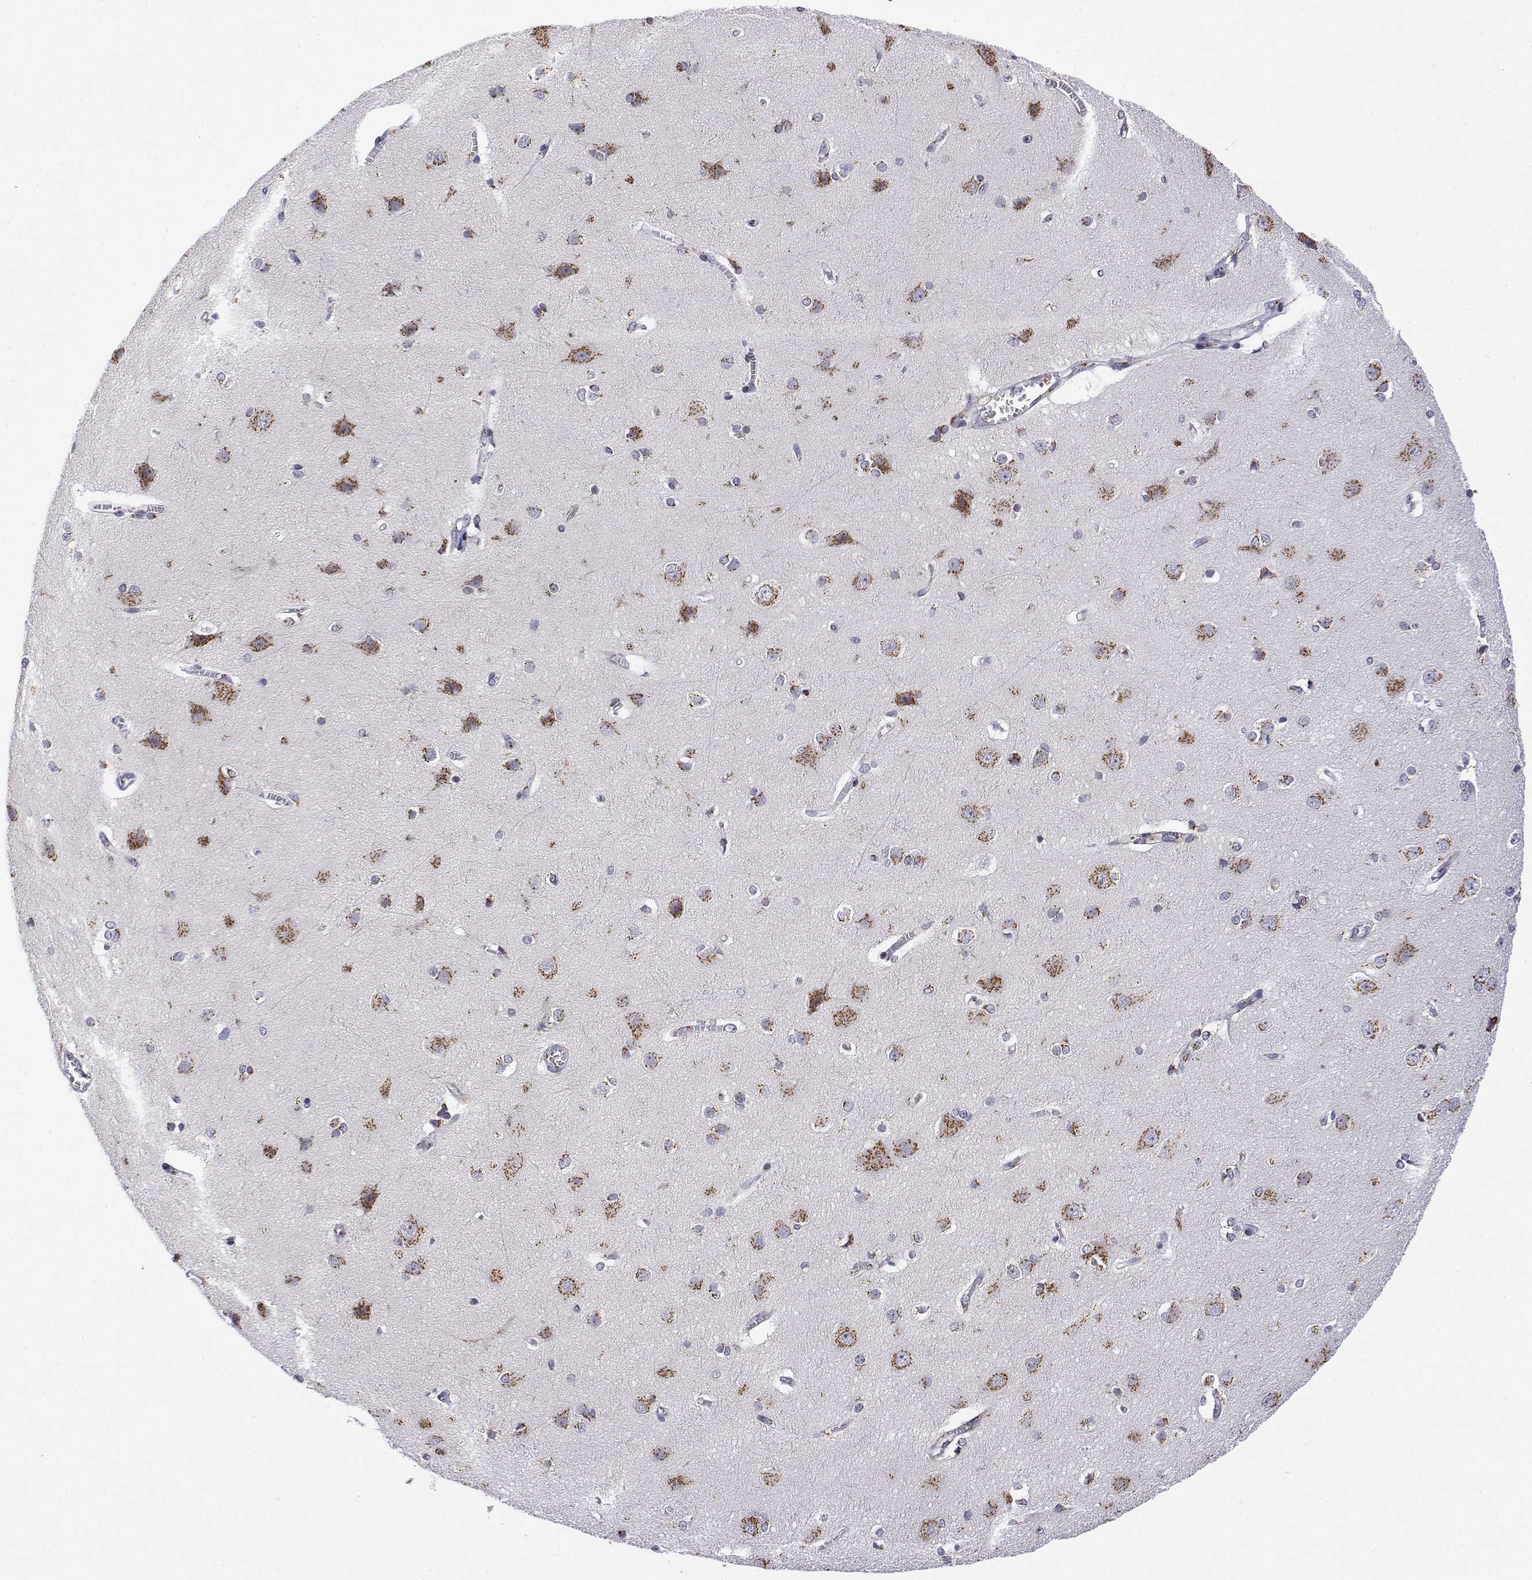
{"staining": {"intensity": "negative", "quantity": "none", "location": "none"}, "tissue": "cerebral cortex", "cell_type": "Endothelial cells", "image_type": "normal", "snomed": [{"axis": "morphology", "description": "Normal tissue, NOS"}, {"axis": "topography", "description": "Cerebral cortex"}], "caption": "Immunohistochemistry of benign human cerebral cortex displays no expression in endothelial cells.", "gene": "YIPF3", "patient": {"sex": "male", "age": 37}}